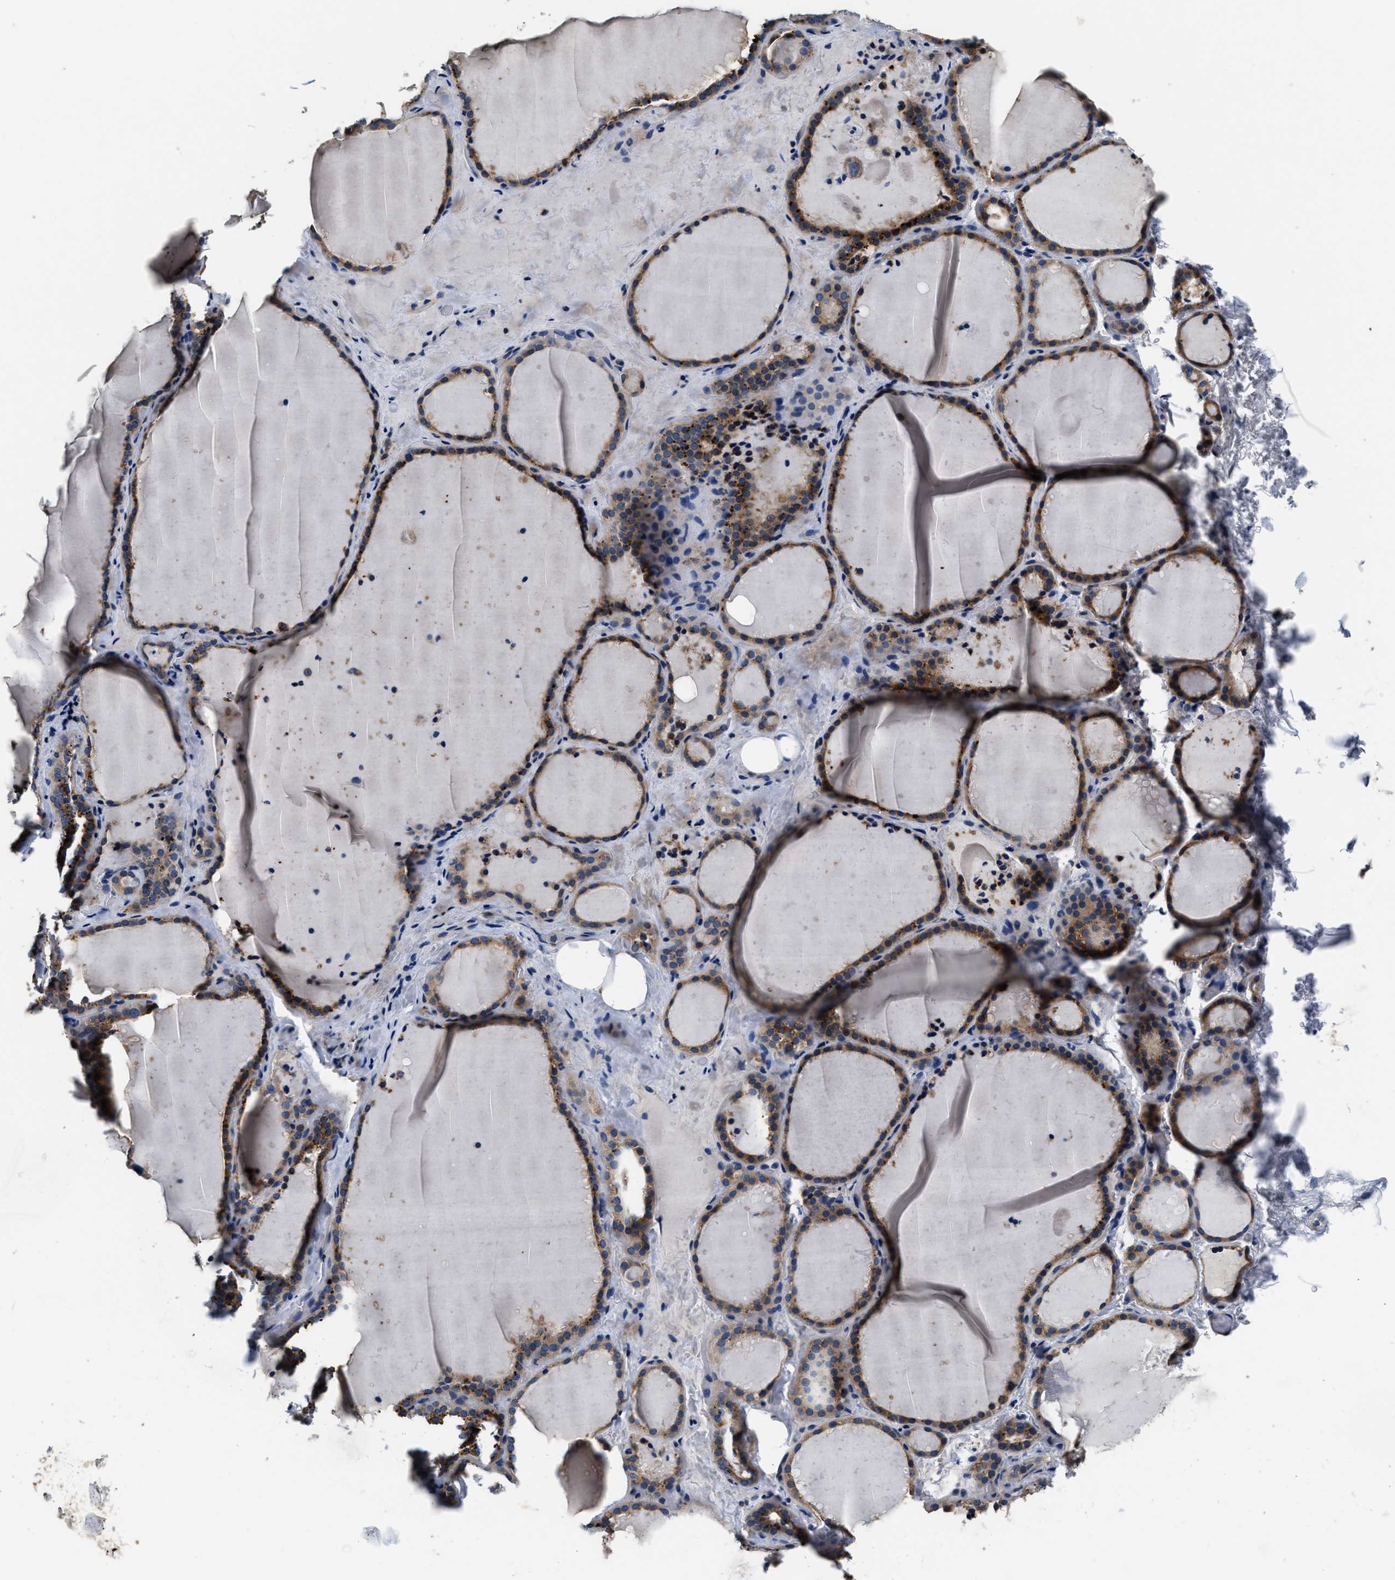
{"staining": {"intensity": "moderate", "quantity": ">75%", "location": "cytoplasmic/membranous"}, "tissue": "thyroid gland", "cell_type": "Glandular cells", "image_type": "normal", "snomed": [{"axis": "morphology", "description": "Normal tissue, NOS"}, {"axis": "topography", "description": "Thyroid gland"}], "caption": "Protein staining of unremarkable thyroid gland displays moderate cytoplasmic/membranous expression in about >75% of glandular cells. The staining is performed using DAB brown chromogen to label protein expression. The nuclei are counter-stained blue using hematoxylin.", "gene": "ANKIB1", "patient": {"sex": "female", "age": 22}}